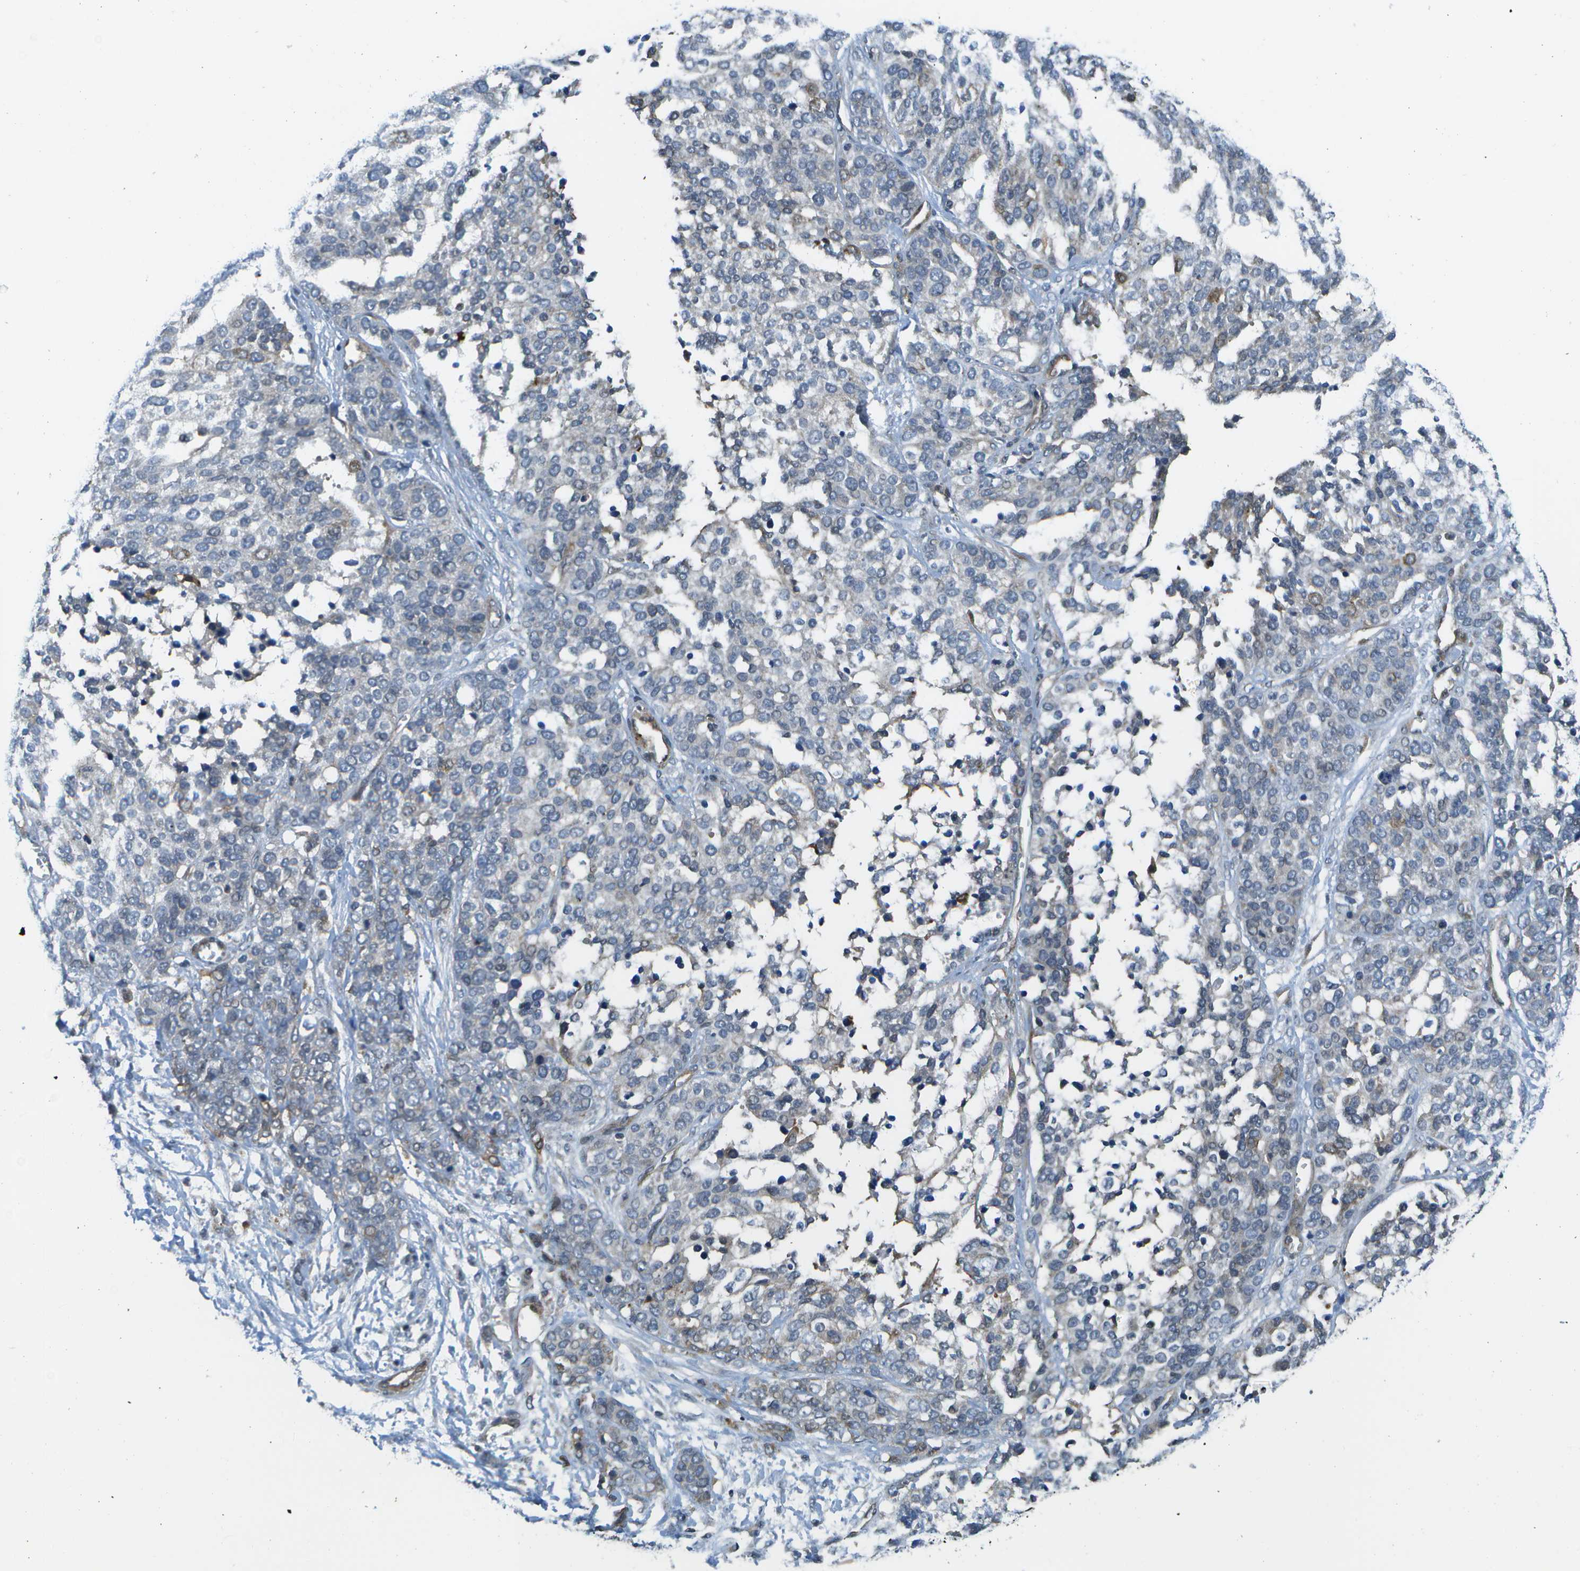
{"staining": {"intensity": "negative", "quantity": "none", "location": "none"}, "tissue": "ovarian cancer", "cell_type": "Tumor cells", "image_type": "cancer", "snomed": [{"axis": "morphology", "description": "Cystadenocarcinoma, serous, NOS"}, {"axis": "topography", "description": "Ovary"}], "caption": "Ovarian cancer (serous cystadenocarcinoma) was stained to show a protein in brown. There is no significant positivity in tumor cells.", "gene": "KIAA0040", "patient": {"sex": "female", "age": 44}}